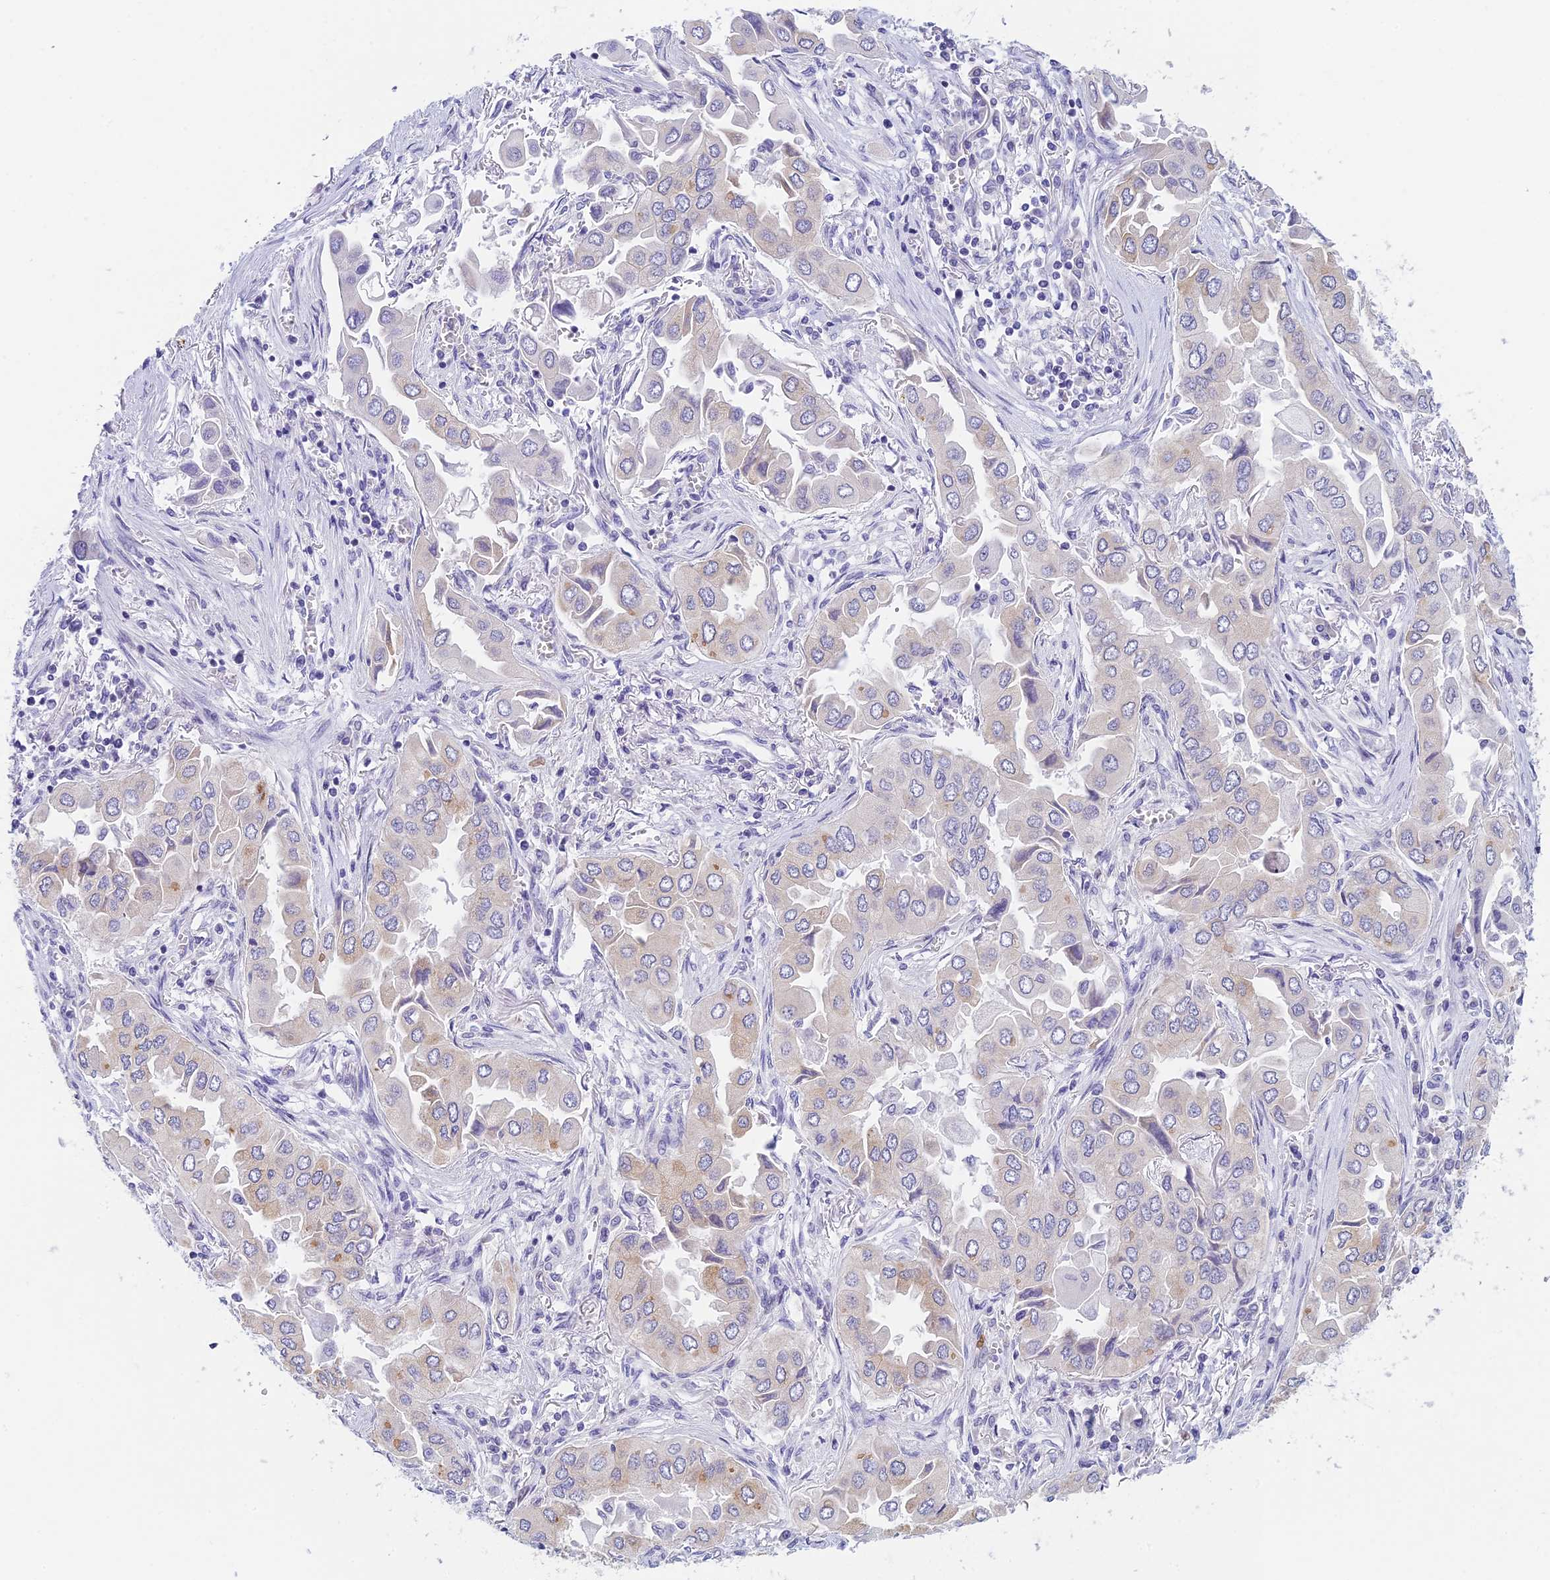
{"staining": {"intensity": "weak", "quantity": "<25%", "location": "cytoplasmic/membranous"}, "tissue": "lung cancer", "cell_type": "Tumor cells", "image_type": "cancer", "snomed": [{"axis": "morphology", "description": "Adenocarcinoma, NOS"}, {"axis": "topography", "description": "Lung"}], "caption": "Adenocarcinoma (lung) was stained to show a protein in brown. There is no significant positivity in tumor cells. (Brightfield microscopy of DAB immunohistochemistry at high magnification).", "gene": "REXO5", "patient": {"sex": "female", "age": 76}}